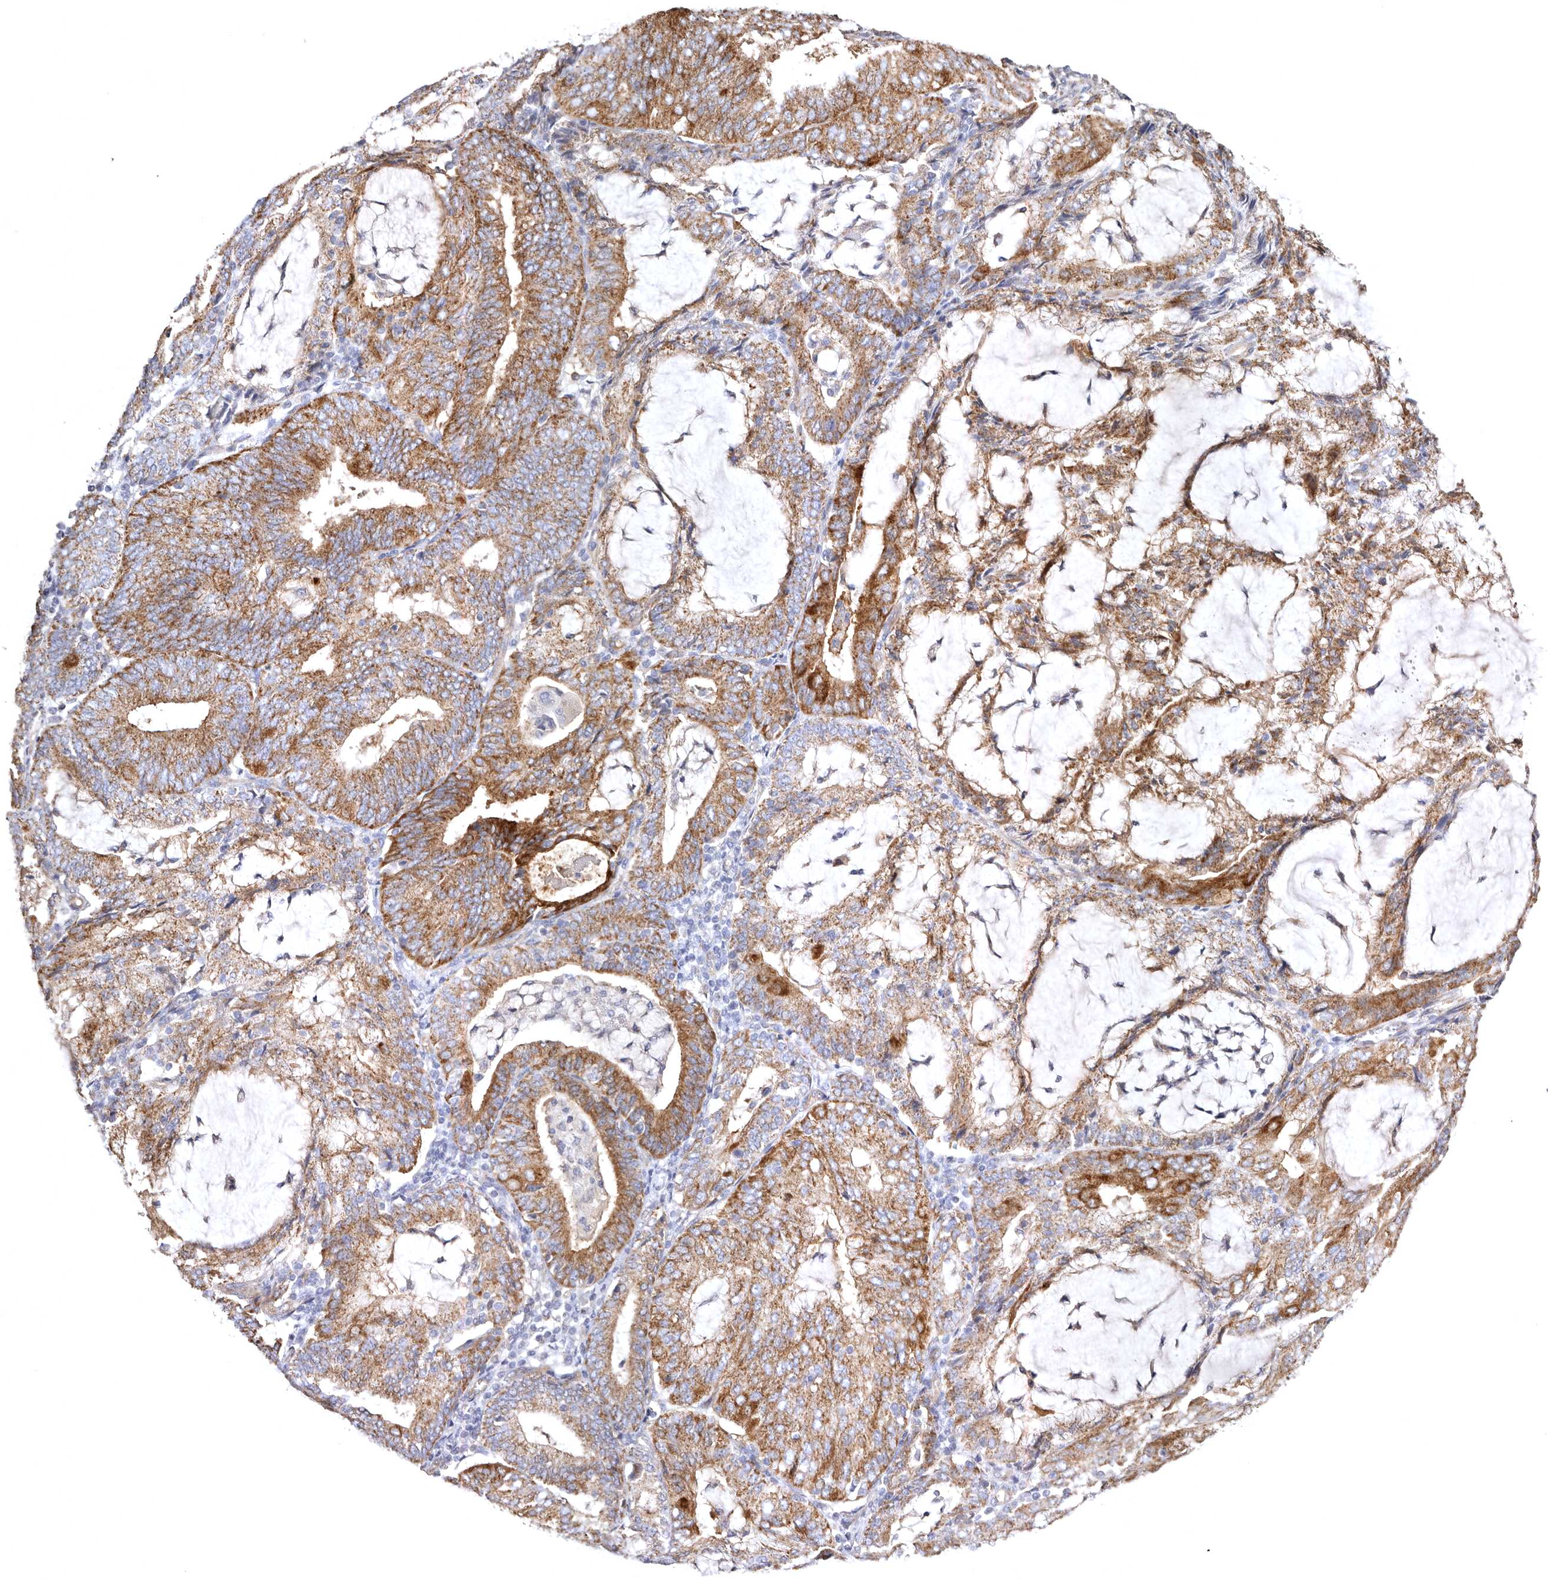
{"staining": {"intensity": "moderate", "quantity": ">75%", "location": "cytoplasmic/membranous"}, "tissue": "endometrial cancer", "cell_type": "Tumor cells", "image_type": "cancer", "snomed": [{"axis": "morphology", "description": "Adenocarcinoma, NOS"}, {"axis": "topography", "description": "Endometrium"}], "caption": "High-magnification brightfield microscopy of adenocarcinoma (endometrial) stained with DAB (brown) and counterstained with hematoxylin (blue). tumor cells exhibit moderate cytoplasmic/membranous expression is present in about>75% of cells.", "gene": "BAIAP2L1", "patient": {"sex": "female", "age": 81}}